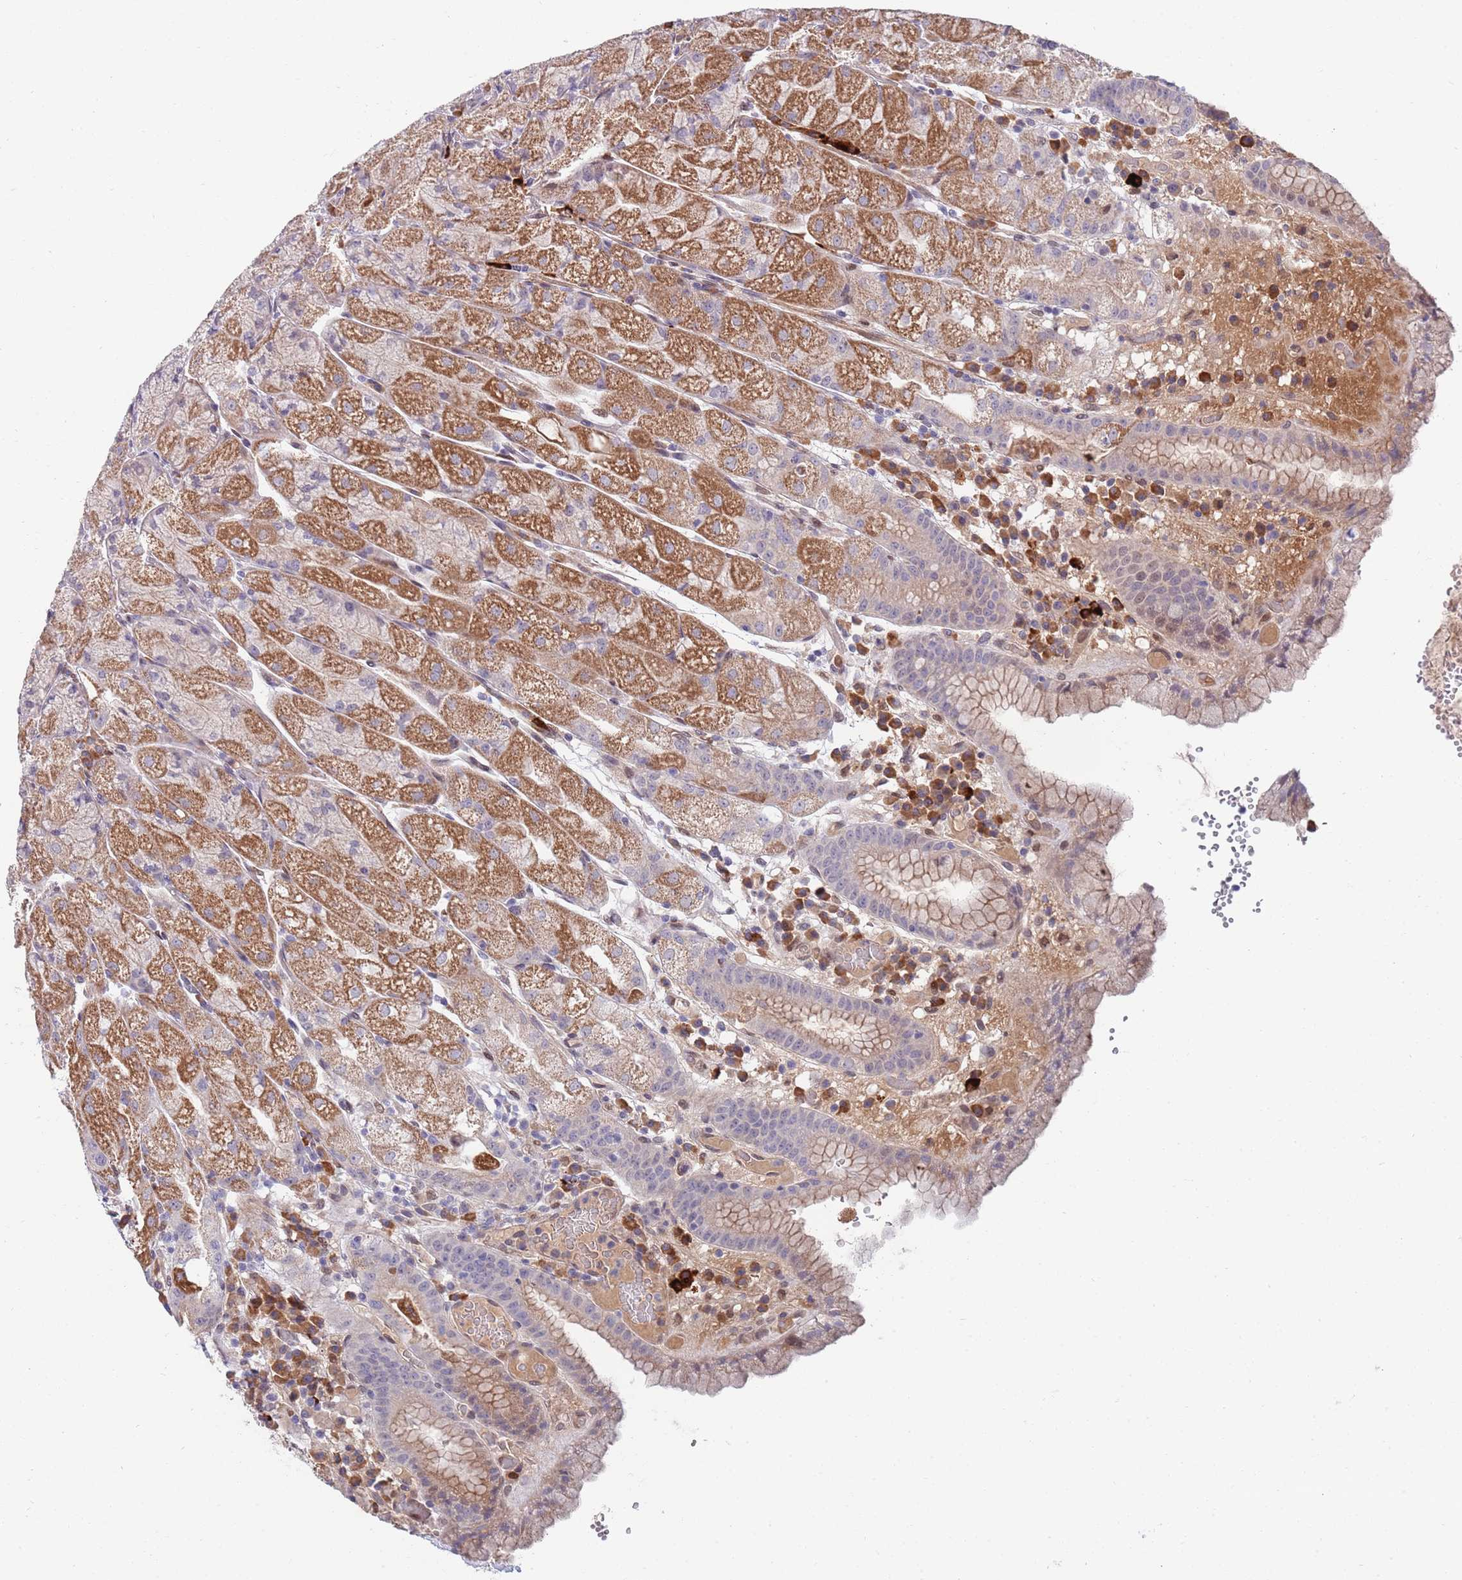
{"staining": {"intensity": "moderate", "quantity": ">75%", "location": "cytoplasmic/membranous"}, "tissue": "stomach", "cell_type": "Glandular cells", "image_type": "normal", "snomed": [{"axis": "morphology", "description": "Normal tissue, NOS"}, {"axis": "topography", "description": "Stomach, upper"}], "caption": "Moderate cytoplasmic/membranous protein expression is seen in approximately >75% of glandular cells in stomach. The staining was performed using DAB (3,3'-diaminobenzidine) to visualize the protein expression in brown, while the nuclei were stained in blue with hematoxylin (Magnification: 20x).", "gene": "NLRP6", "patient": {"sex": "male", "age": 52}}